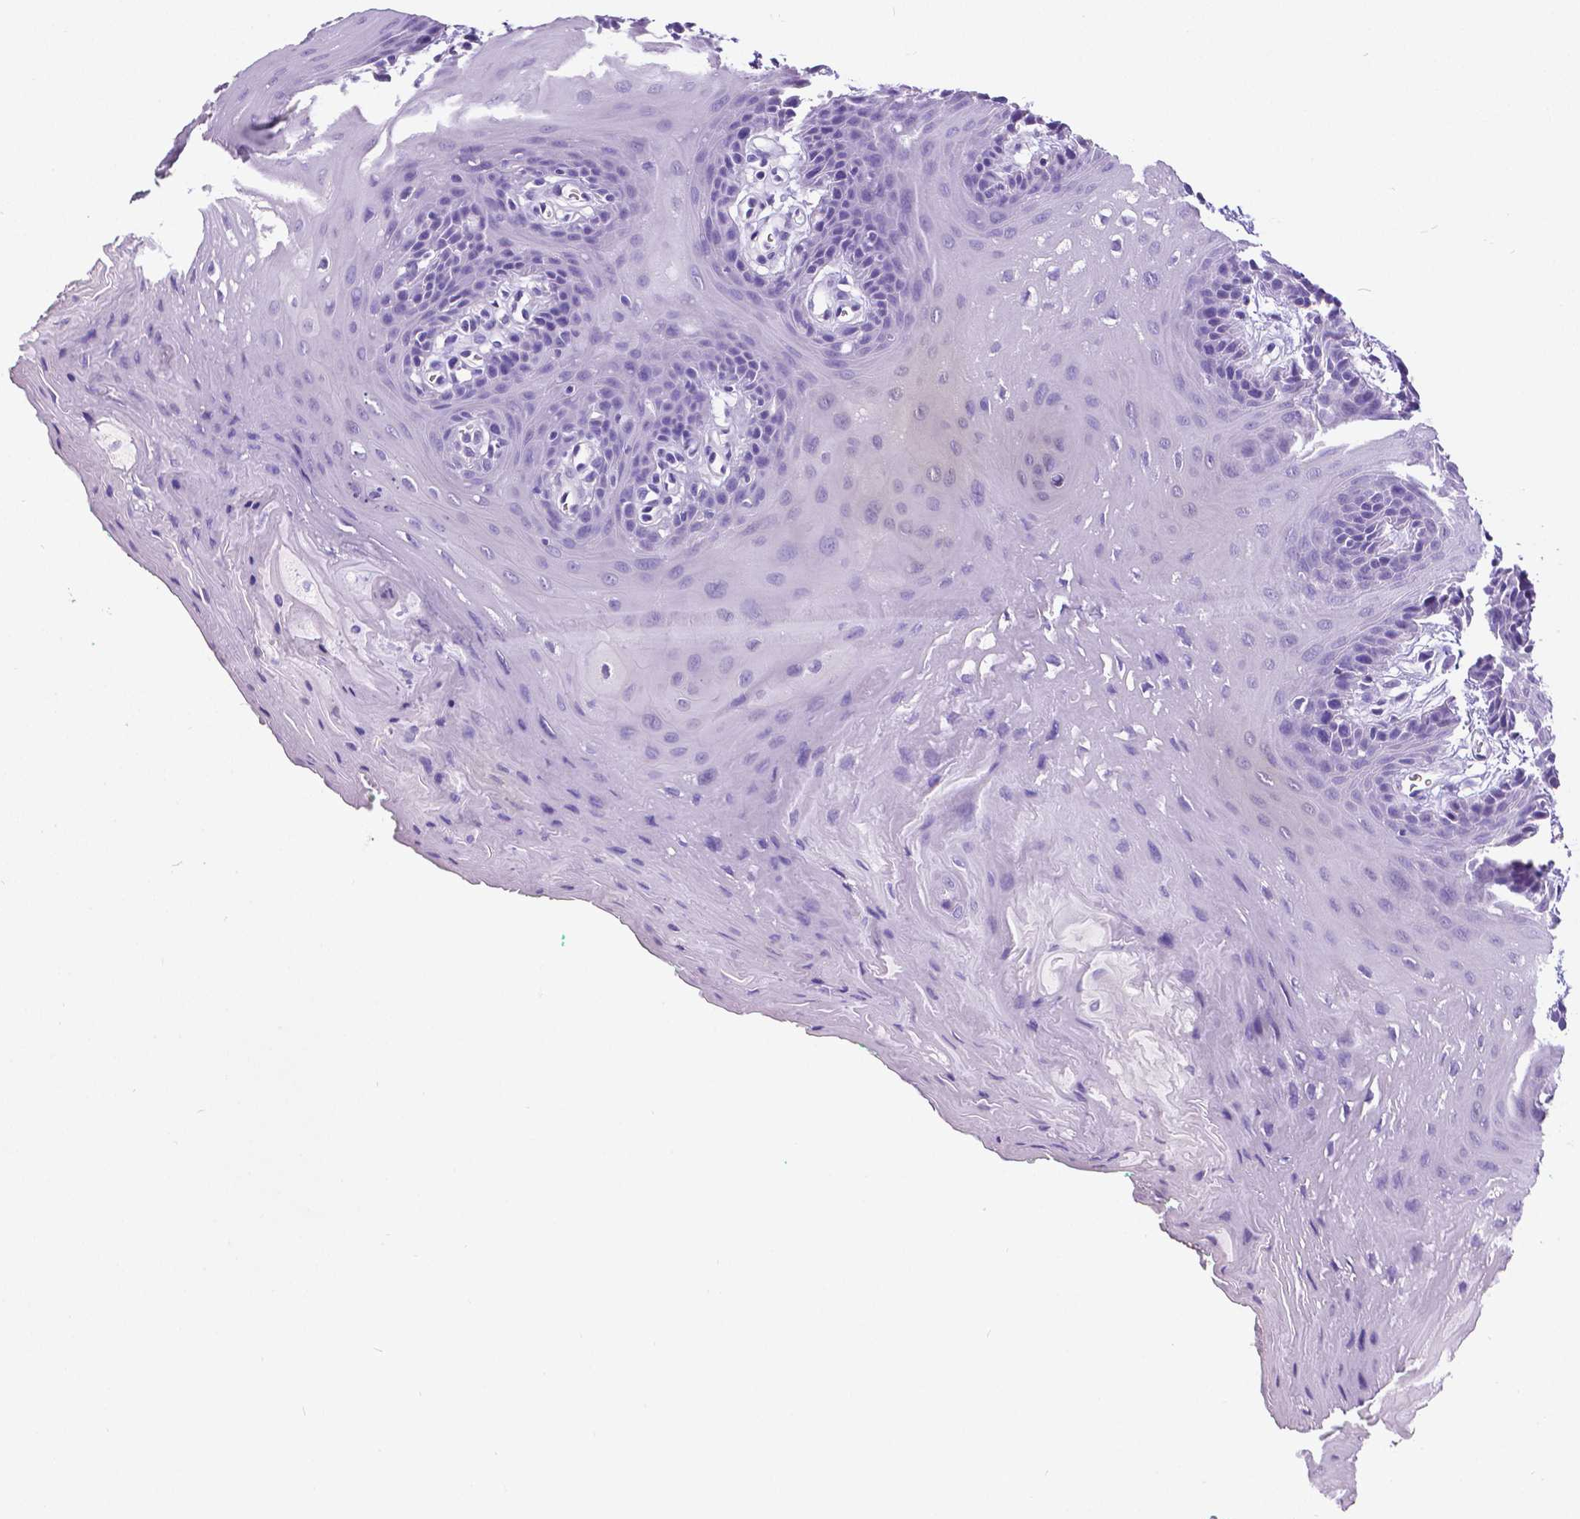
{"staining": {"intensity": "negative", "quantity": "none", "location": "none"}, "tissue": "oral mucosa", "cell_type": "Squamous epithelial cells", "image_type": "normal", "snomed": [{"axis": "morphology", "description": "Normal tissue, NOS"}, {"axis": "morphology", "description": "Squamous cell carcinoma, NOS"}, {"axis": "topography", "description": "Oral tissue"}, {"axis": "topography", "description": "Head-Neck"}], "caption": "The immunohistochemistry image has no significant staining in squamous epithelial cells of oral mucosa.", "gene": "SATB2", "patient": {"sex": "female", "age": 50}}